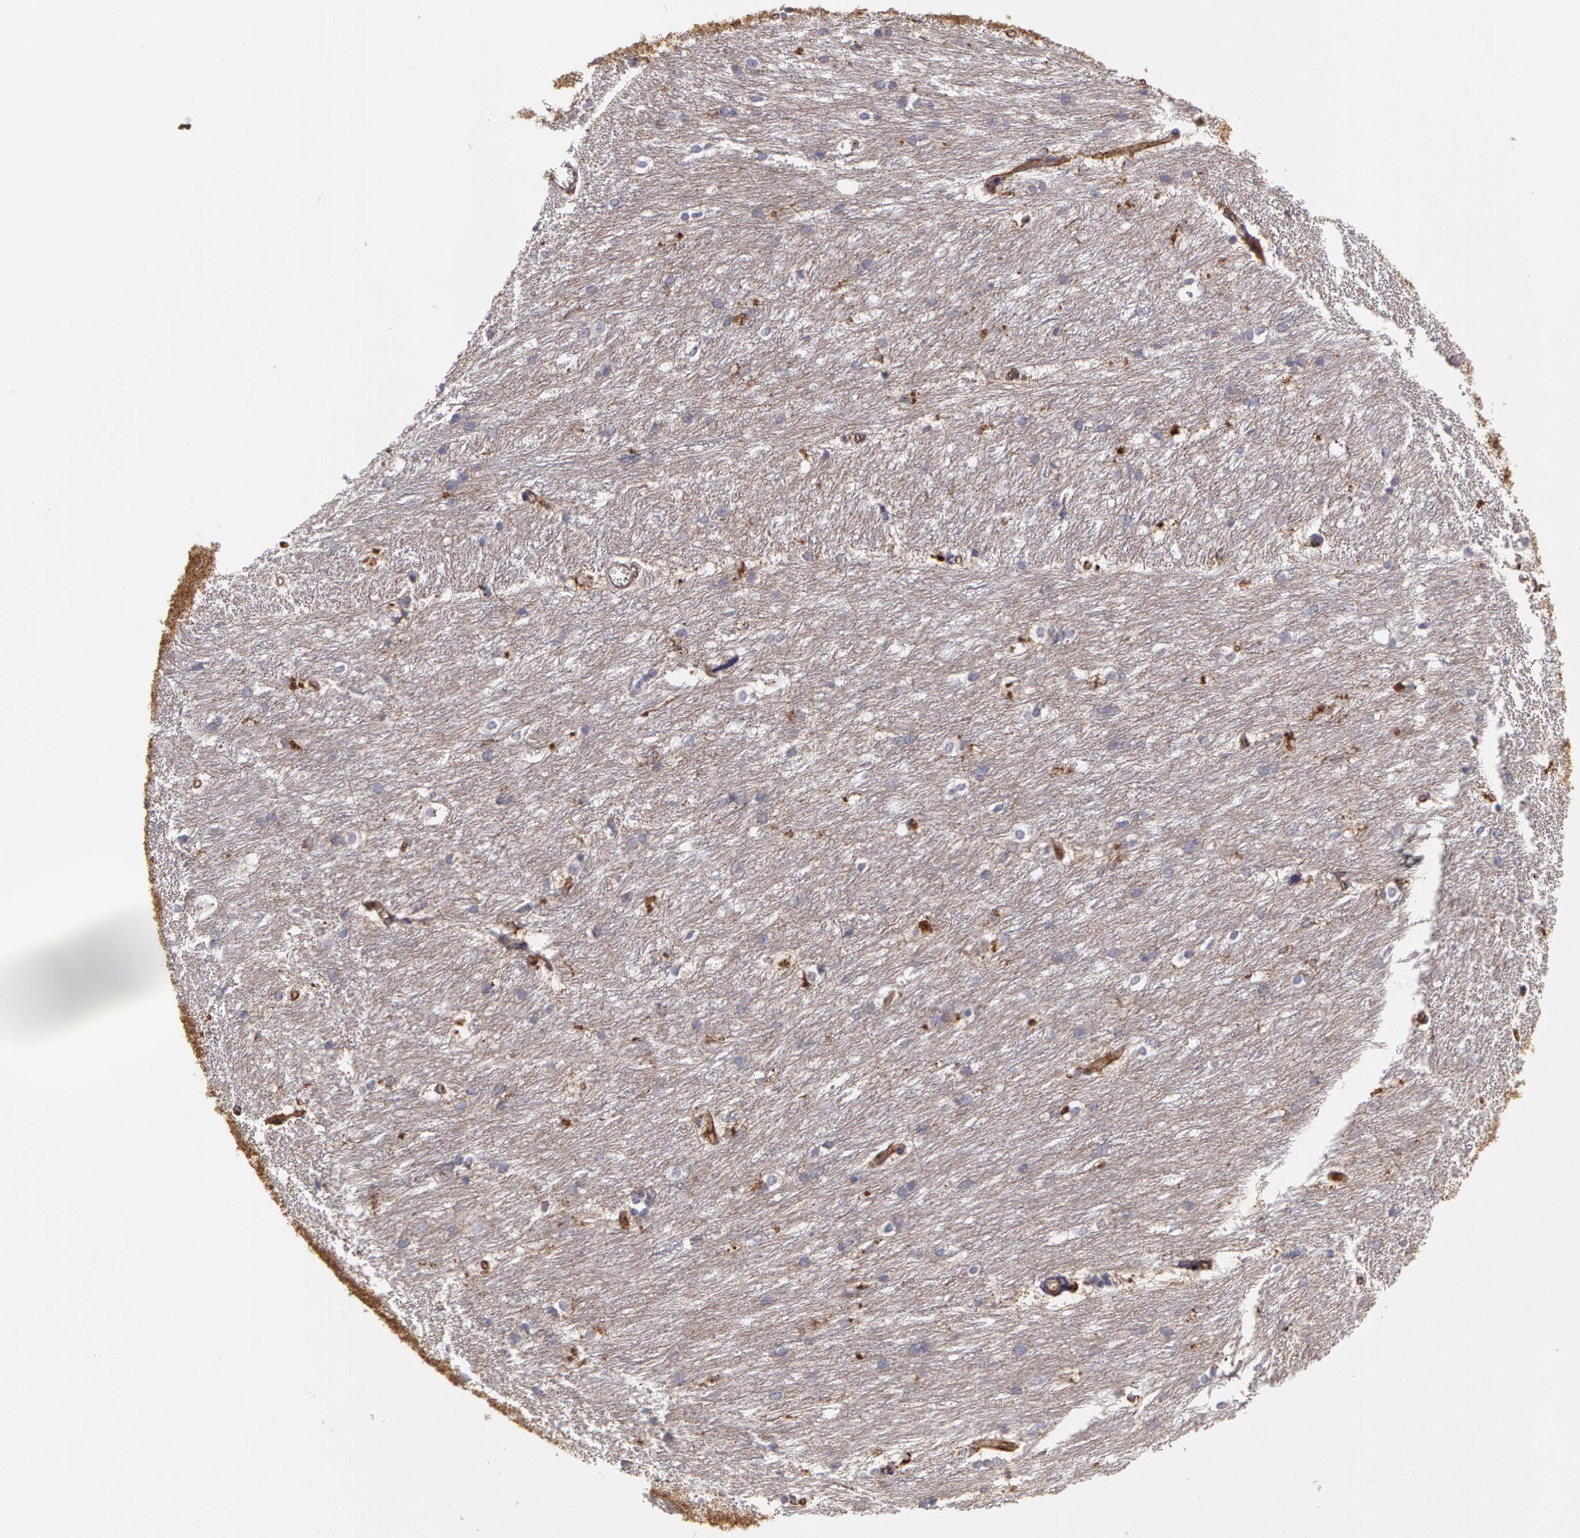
{"staining": {"intensity": "strong", "quantity": "25%-75%", "location": "none"}, "tissue": "caudate", "cell_type": "Glial cells", "image_type": "normal", "snomed": [{"axis": "morphology", "description": "Normal tissue, NOS"}, {"axis": "topography", "description": "Lateral ventricle wall"}], "caption": "Immunohistochemical staining of benign human caudate reveals 25%-75% levels of strong None protein expression in approximately 25%-75% of glial cells.", "gene": "FLOT2", "patient": {"sex": "female", "age": 19}}